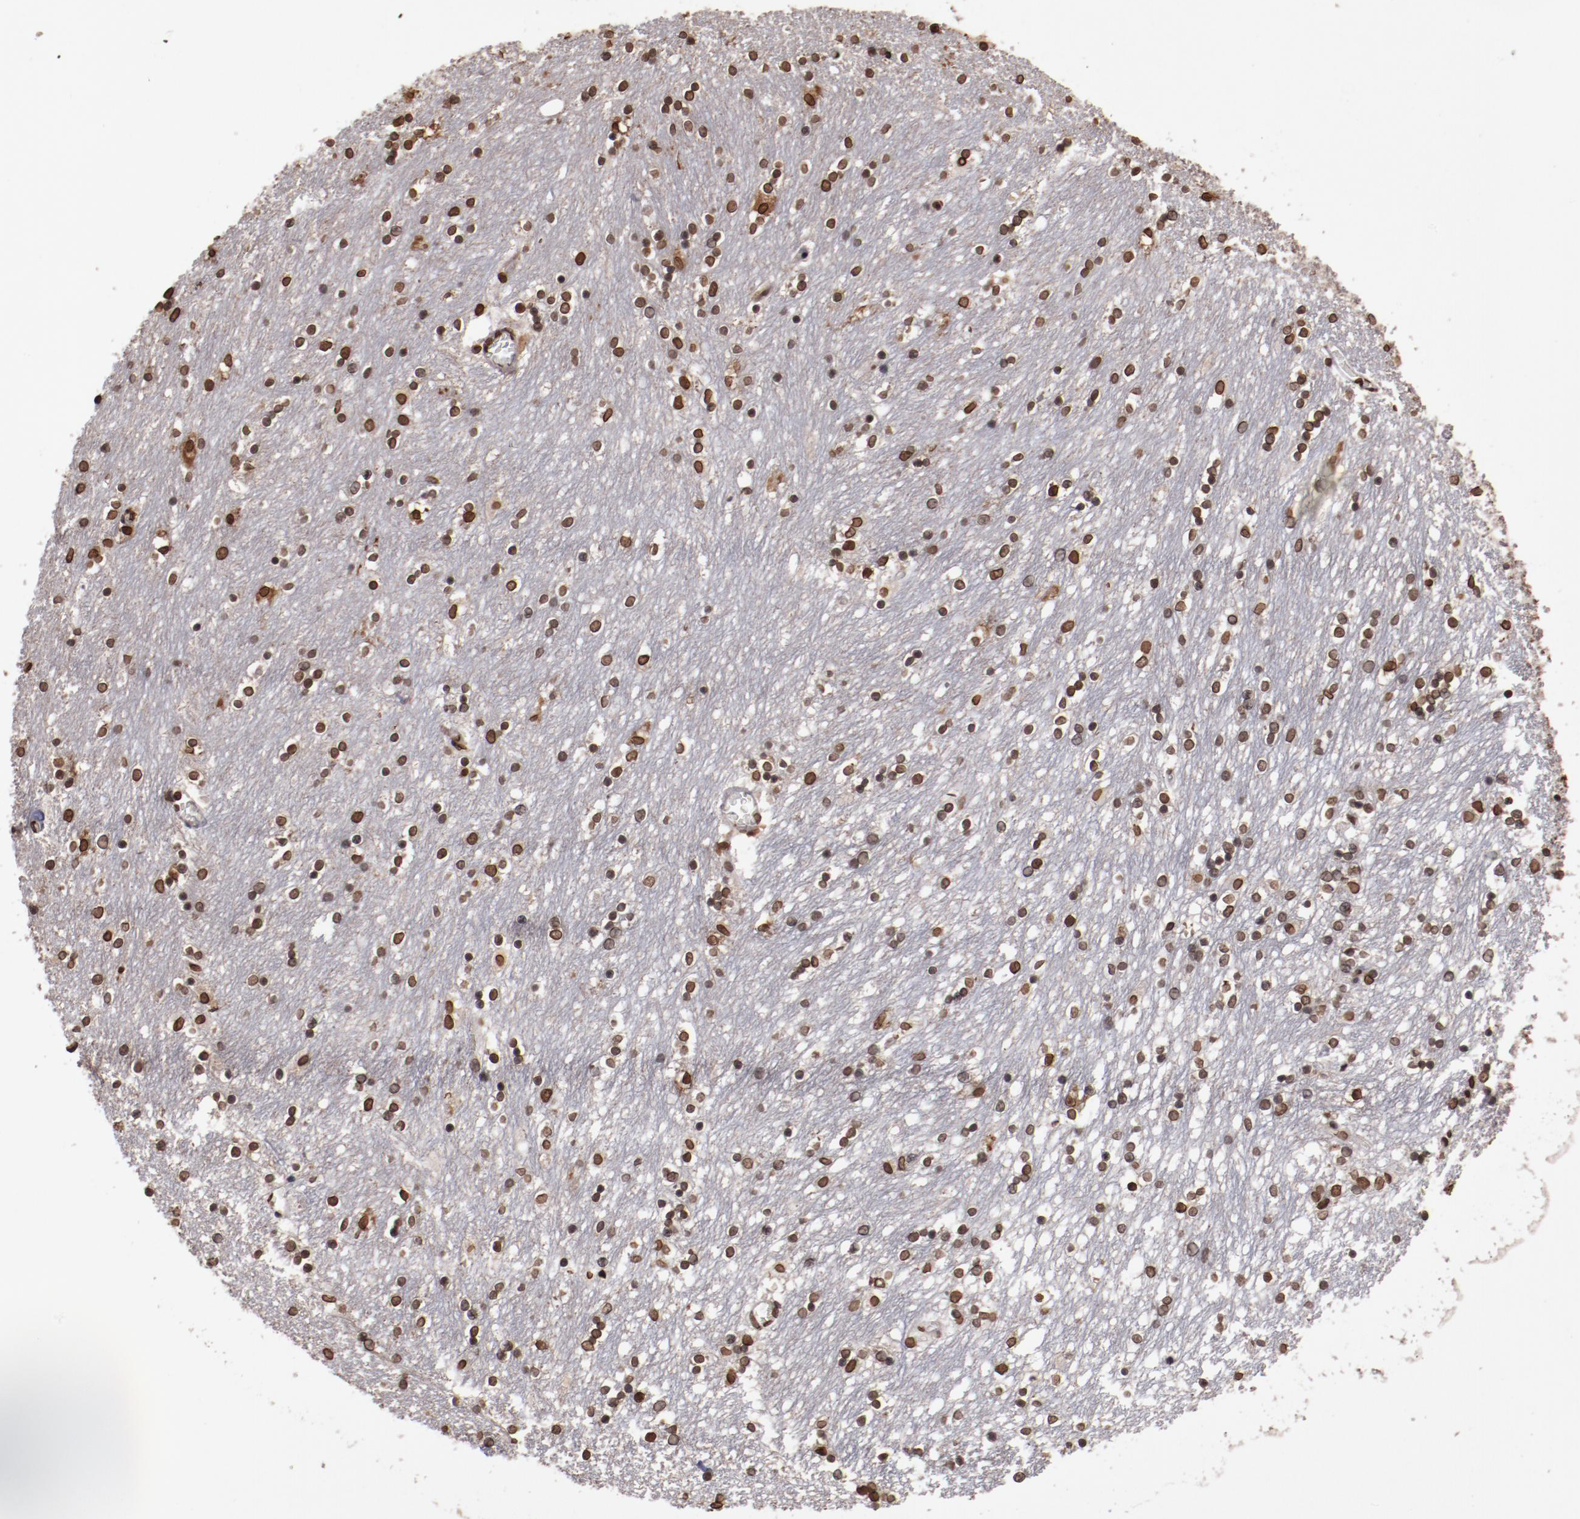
{"staining": {"intensity": "moderate", "quantity": ">75%", "location": "nuclear"}, "tissue": "caudate", "cell_type": "Glial cells", "image_type": "normal", "snomed": [{"axis": "morphology", "description": "Normal tissue, NOS"}, {"axis": "topography", "description": "Lateral ventricle wall"}], "caption": "Approximately >75% of glial cells in normal human caudate demonstrate moderate nuclear protein positivity as visualized by brown immunohistochemical staining.", "gene": "AKT1", "patient": {"sex": "female", "age": 54}}